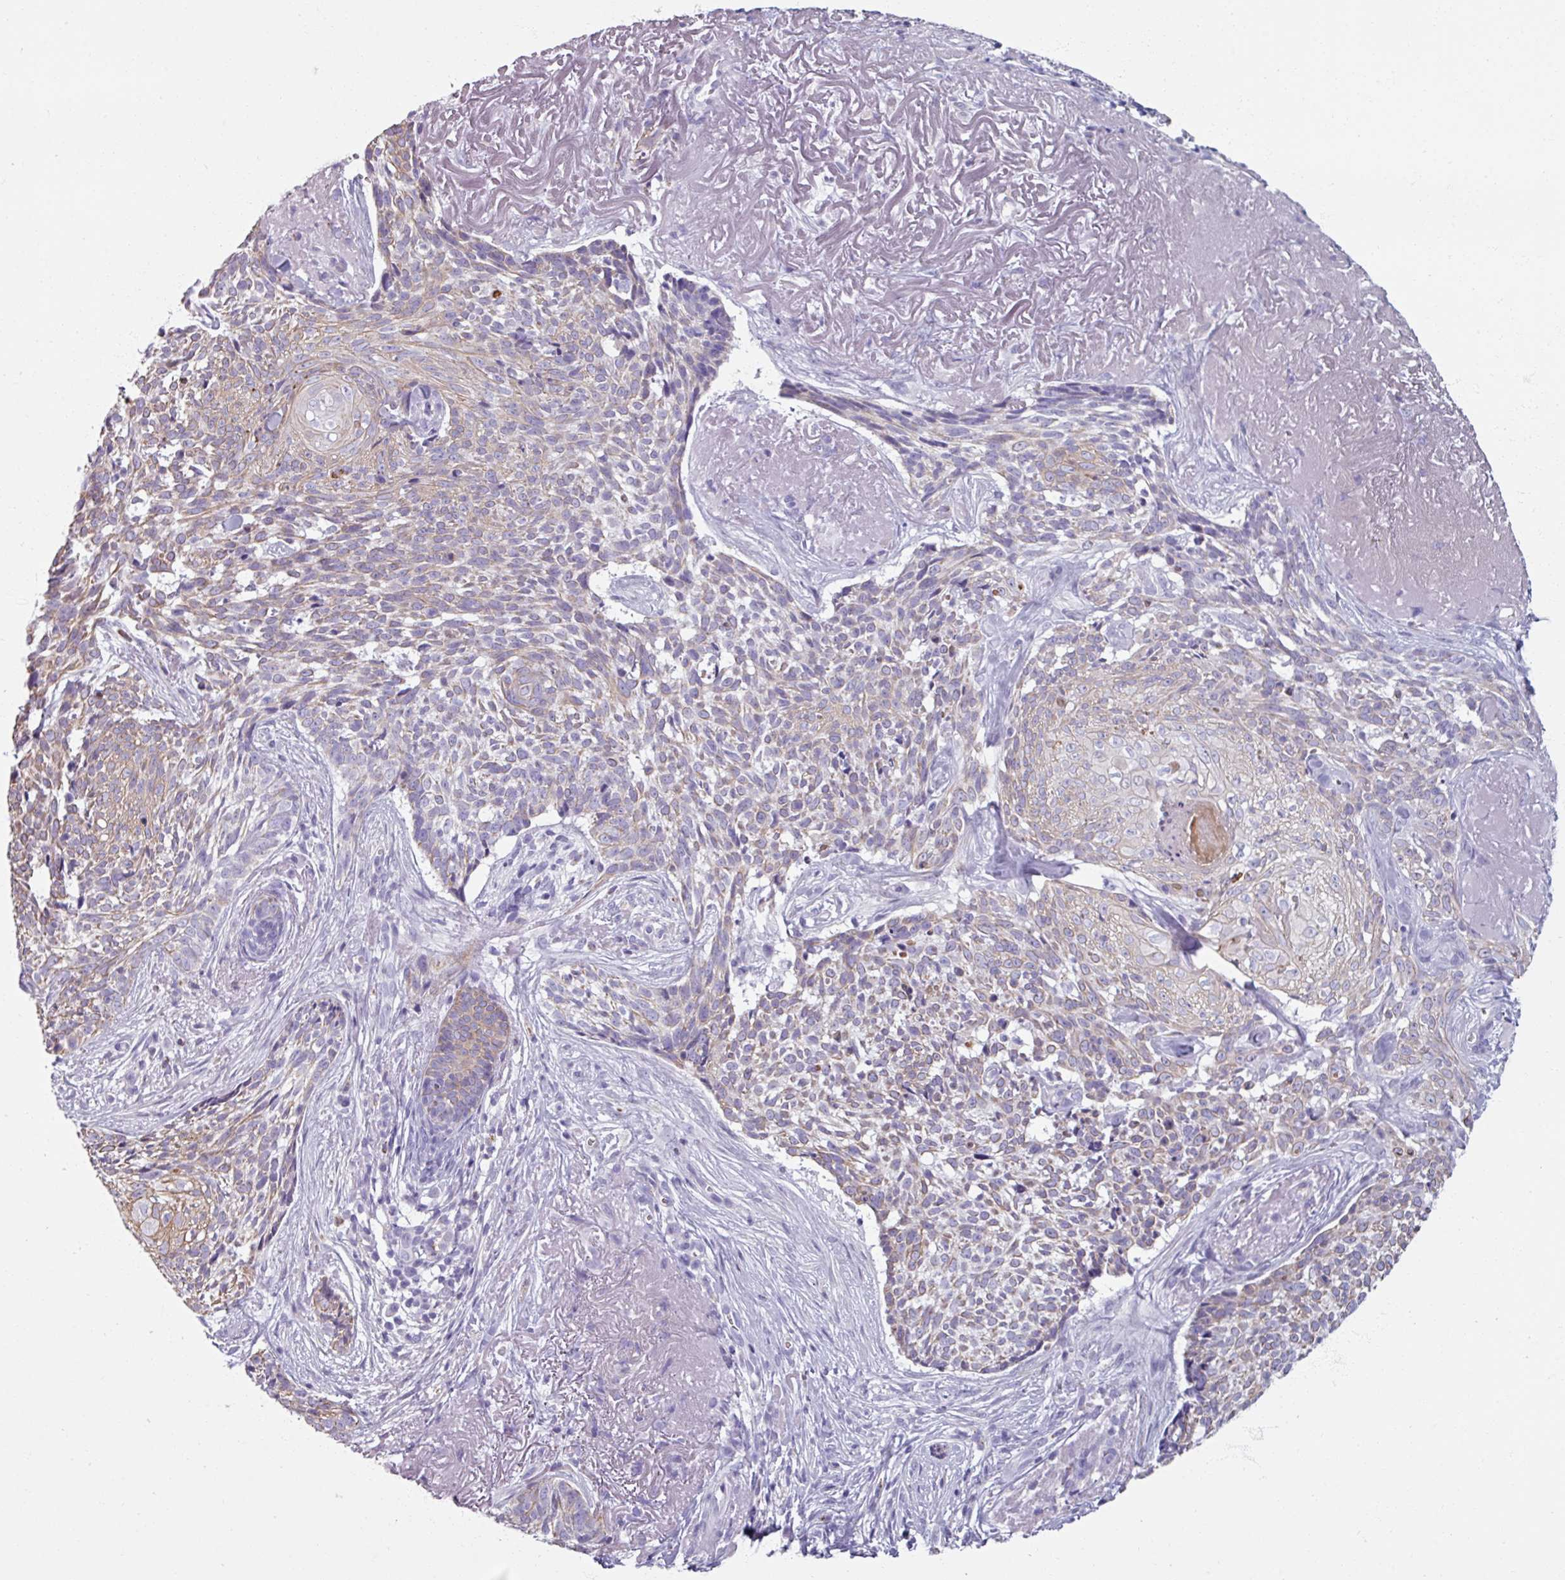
{"staining": {"intensity": "weak", "quantity": "25%-75%", "location": "cytoplasmic/membranous"}, "tissue": "skin cancer", "cell_type": "Tumor cells", "image_type": "cancer", "snomed": [{"axis": "morphology", "description": "Basal cell carcinoma"}, {"axis": "topography", "description": "Skin"}, {"axis": "topography", "description": "Skin of face"}], "caption": "The immunohistochemical stain shows weak cytoplasmic/membranous staining in tumor cells of basal cell carcinoma (skin) tissue.", "gene": "SPESP1", "patient": {"sex": "female", "age": 95}}